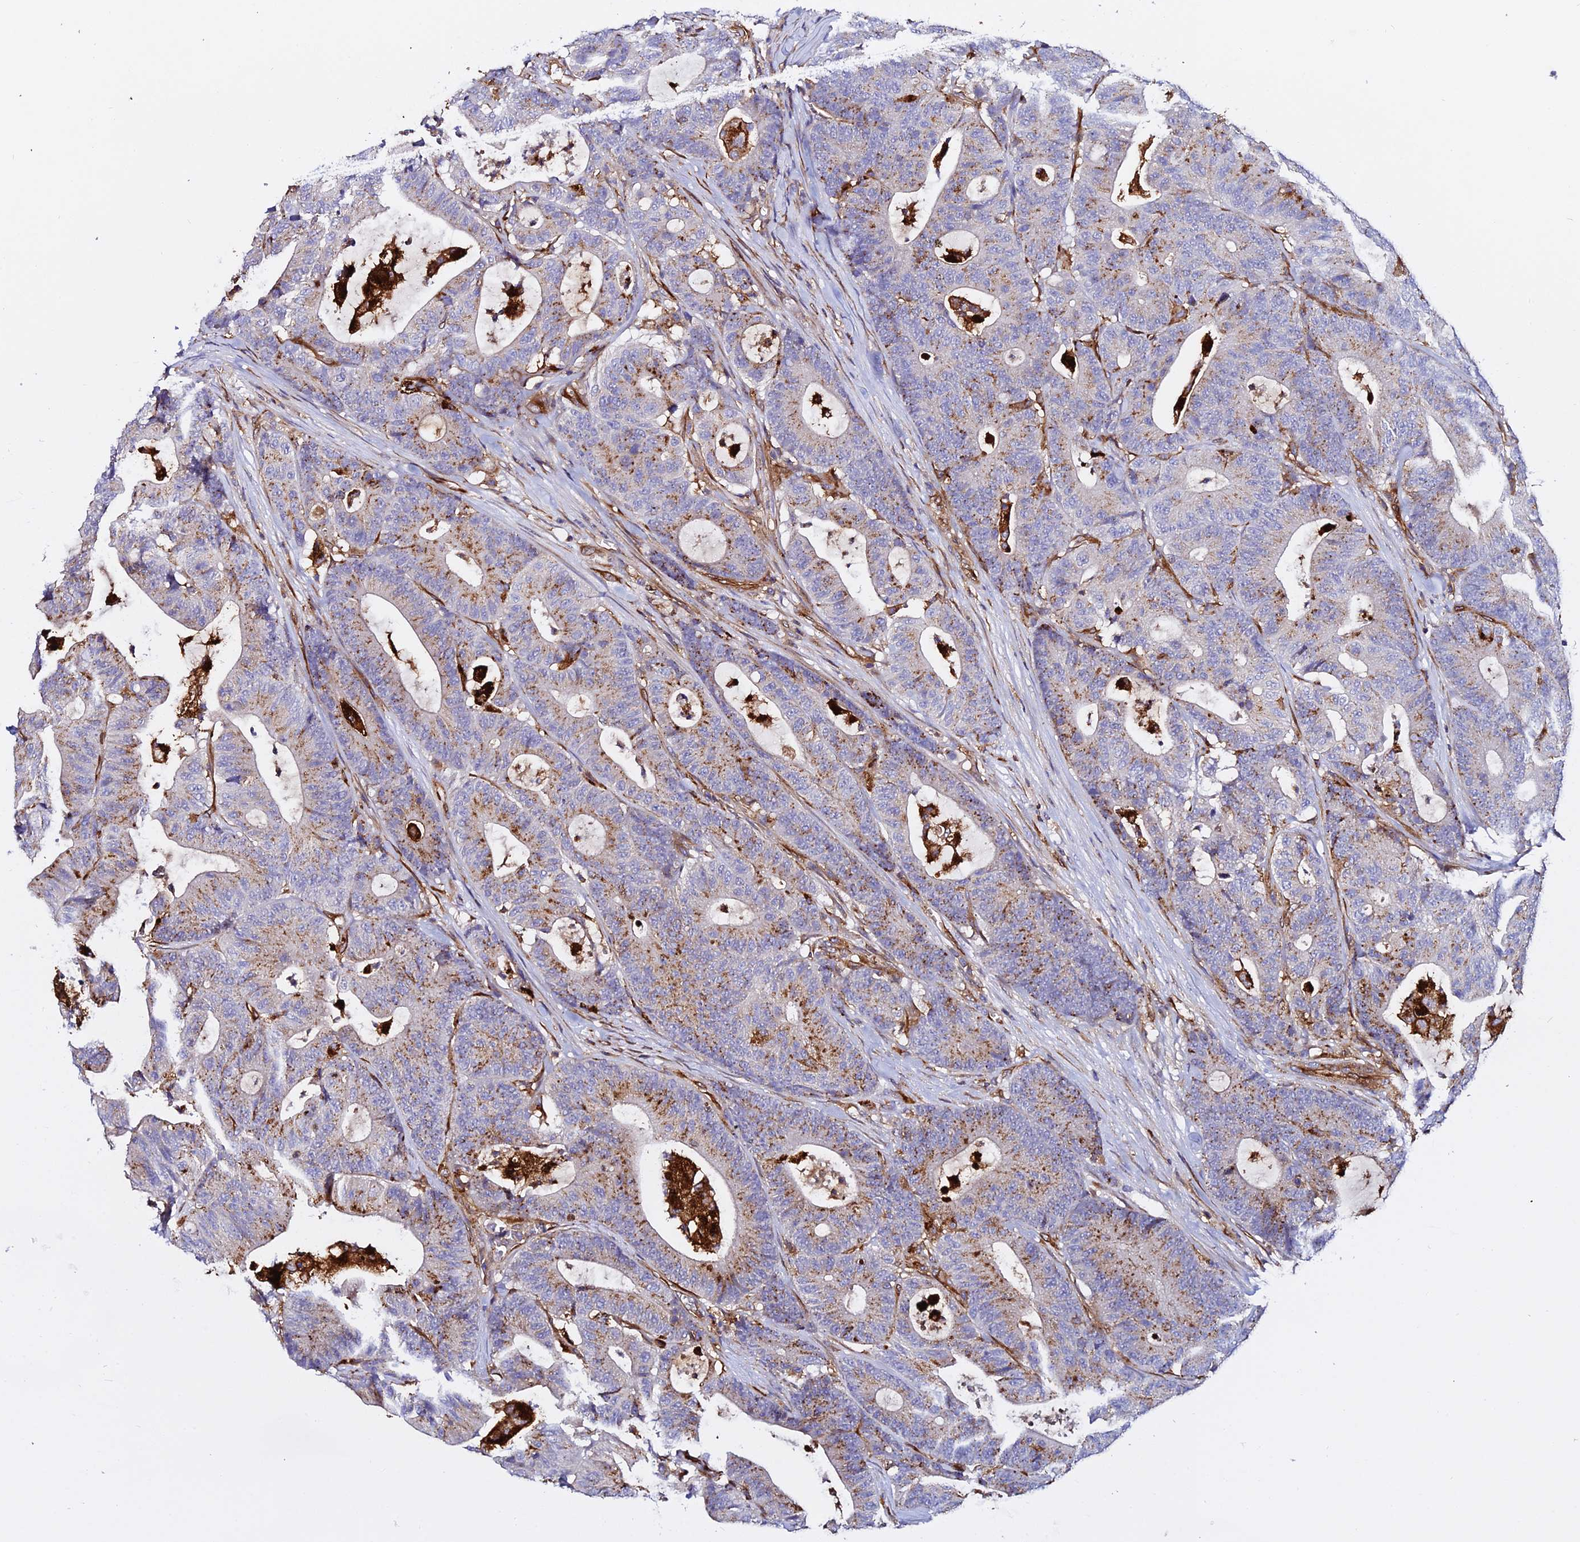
{"staining": {"intensity": "moderate", "quantity": "25%-75%", "location": "cytoplasmic/membranous"}, "tissue": "colorectal cancer", "cell_type": "Tumor cells", "image_type": "cancer", "snomed": [{"axis": "morphology", "description": "Adenocarcinoma, NOS"}, {"axis": "topography", "description": "Colon"}], "caption": "Moderate cytoplasmic/membranous expression is appreciated in approximately 25%-75% of tumor cells in adenocarcinoma (colorectal).", "gene": "TRPV2", "patient": {"sex": "female", "age": 84}}